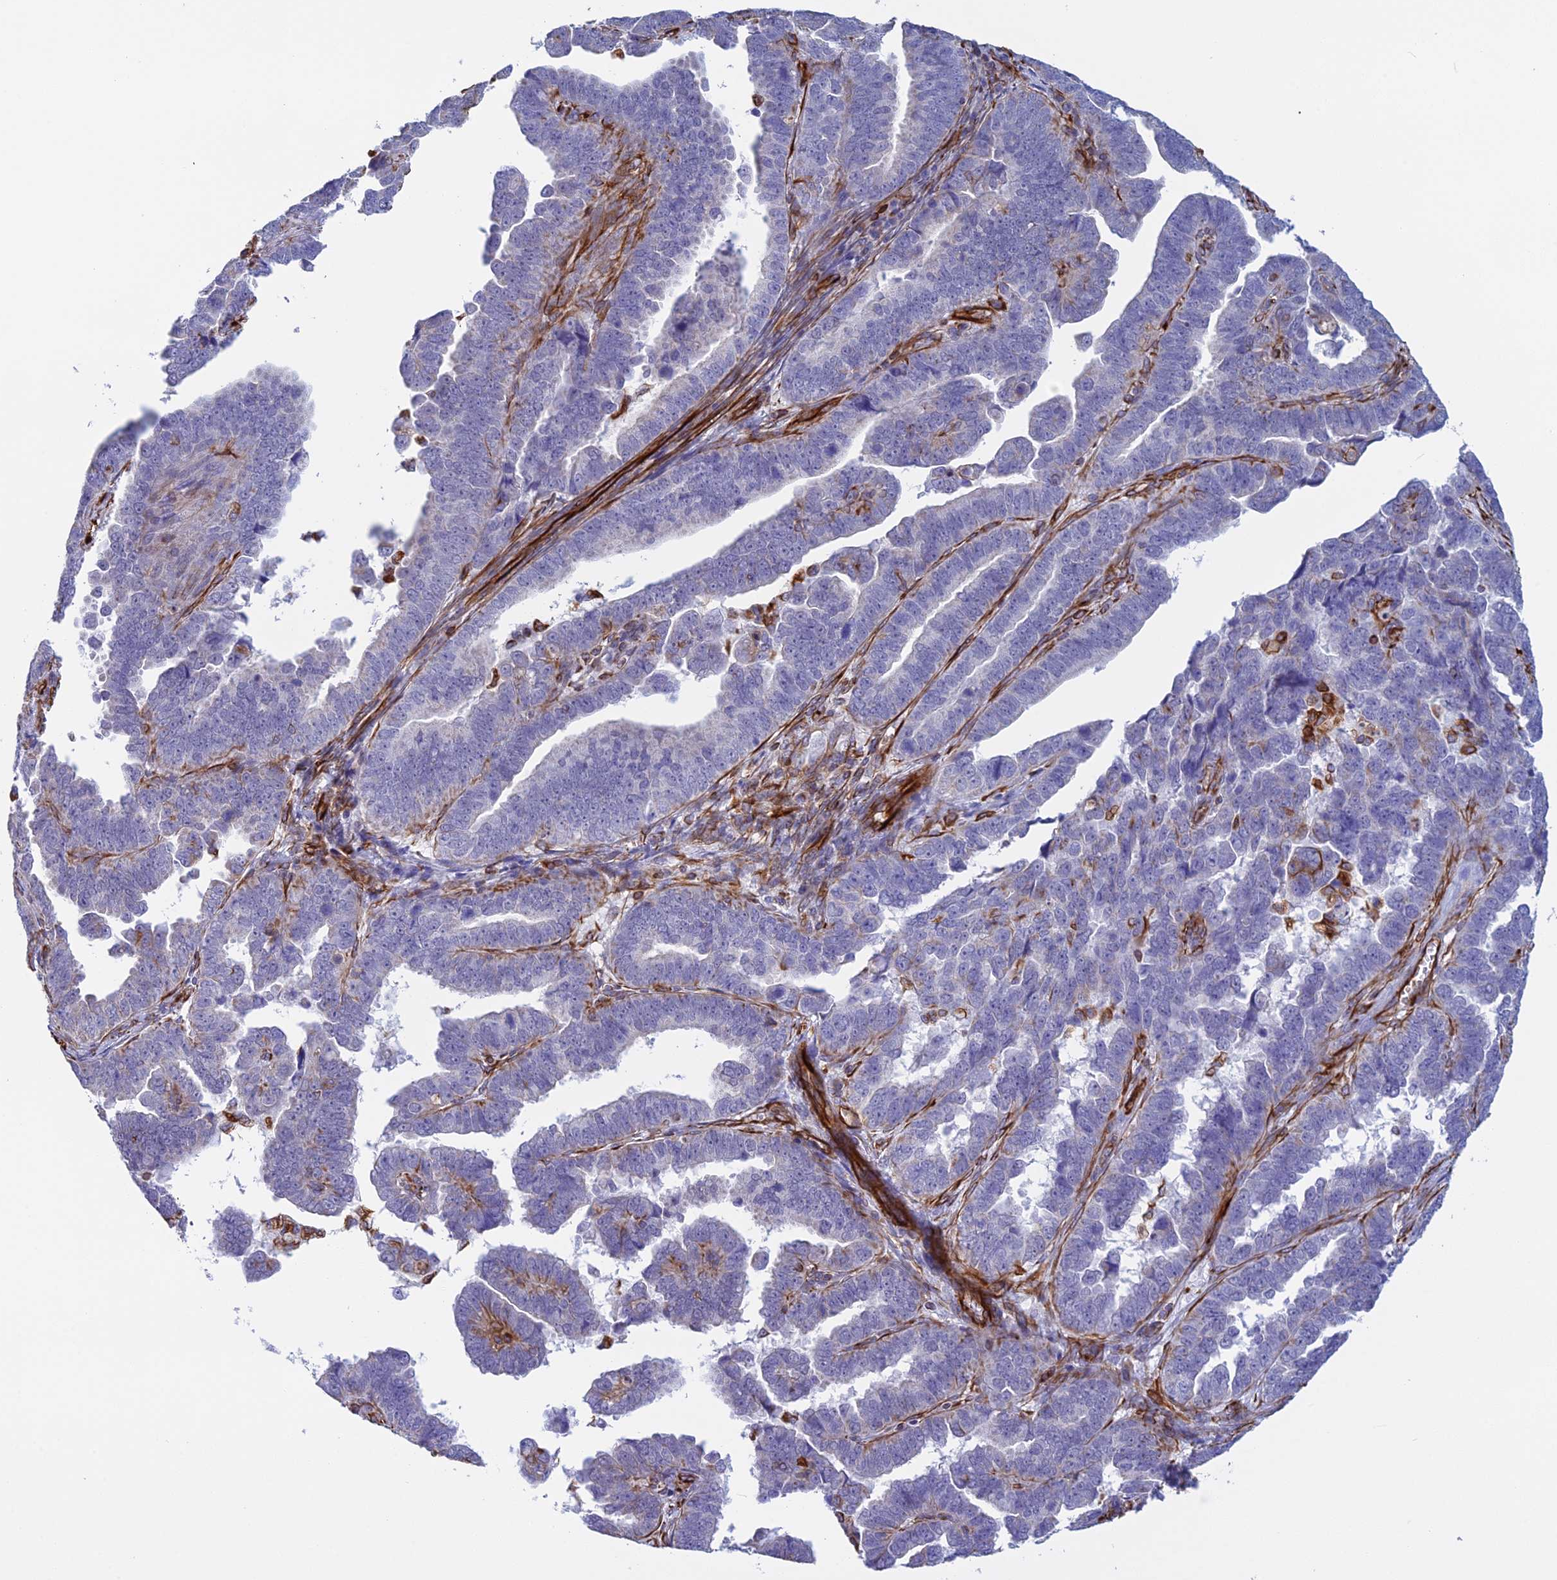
{"staining": {"intensity": "negative", "quantity": "none", "location": "none"}, "tissue": "endometrial cancer", "cell_type": "Tumor cells", "image_type": "cancer", "snomed": [{"axis": "morphology", "description": "Adenocarcinoma, NOS"}, {"axis": "topography", "description": "Endometrium"}], "caption": "Endometrial cancer (adenocarcinoma) was stained to show a protein in brown. There is no significant expression in tumor cells.", "gene": "FBXL20", "patient": {"sex": "female", "age": 75}}